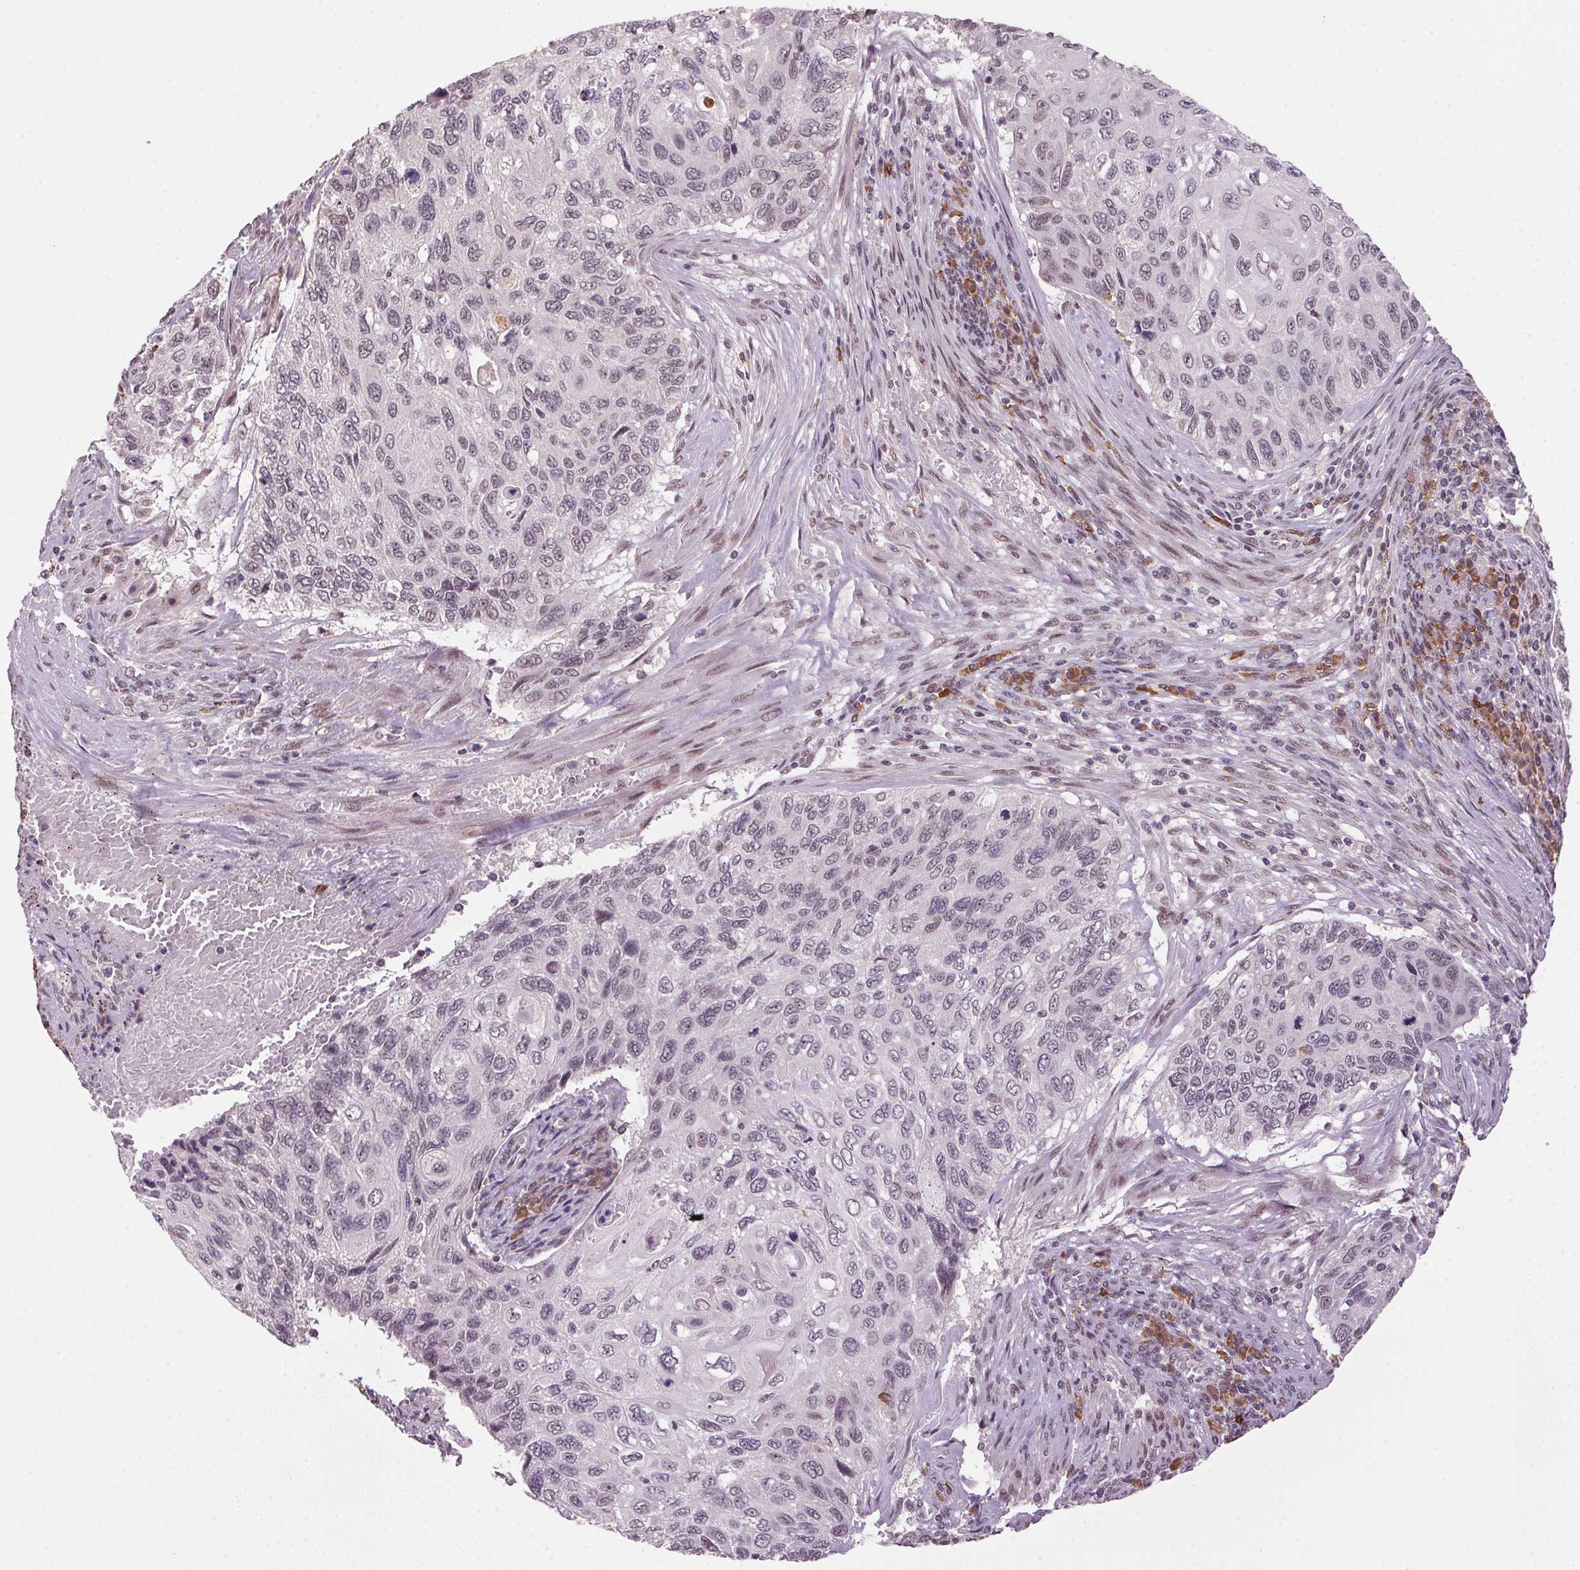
{"staining": {"intensity": "negative", "quantity": "none", "location": "none"}, "tissue": "cervical cancer", "cell_type": "Tumor cells", "image_type": "cancer", "snomed": [{"axis": "morphology", "description": "Squamous cell carcinoma, NOS"}, {"axis": "topography", "description": "Cervix"}], "caption": "High magnification brightfield microscopy of cervical squamous cell carcinoma stained with DAB (3,3'-diaminobenzidine) (brown) and counterstained with hematoxylin (blue): tumor cells show no significant staining.", "gene": "ZBTB4", "patient": {"sex": "female", "age": 70}}